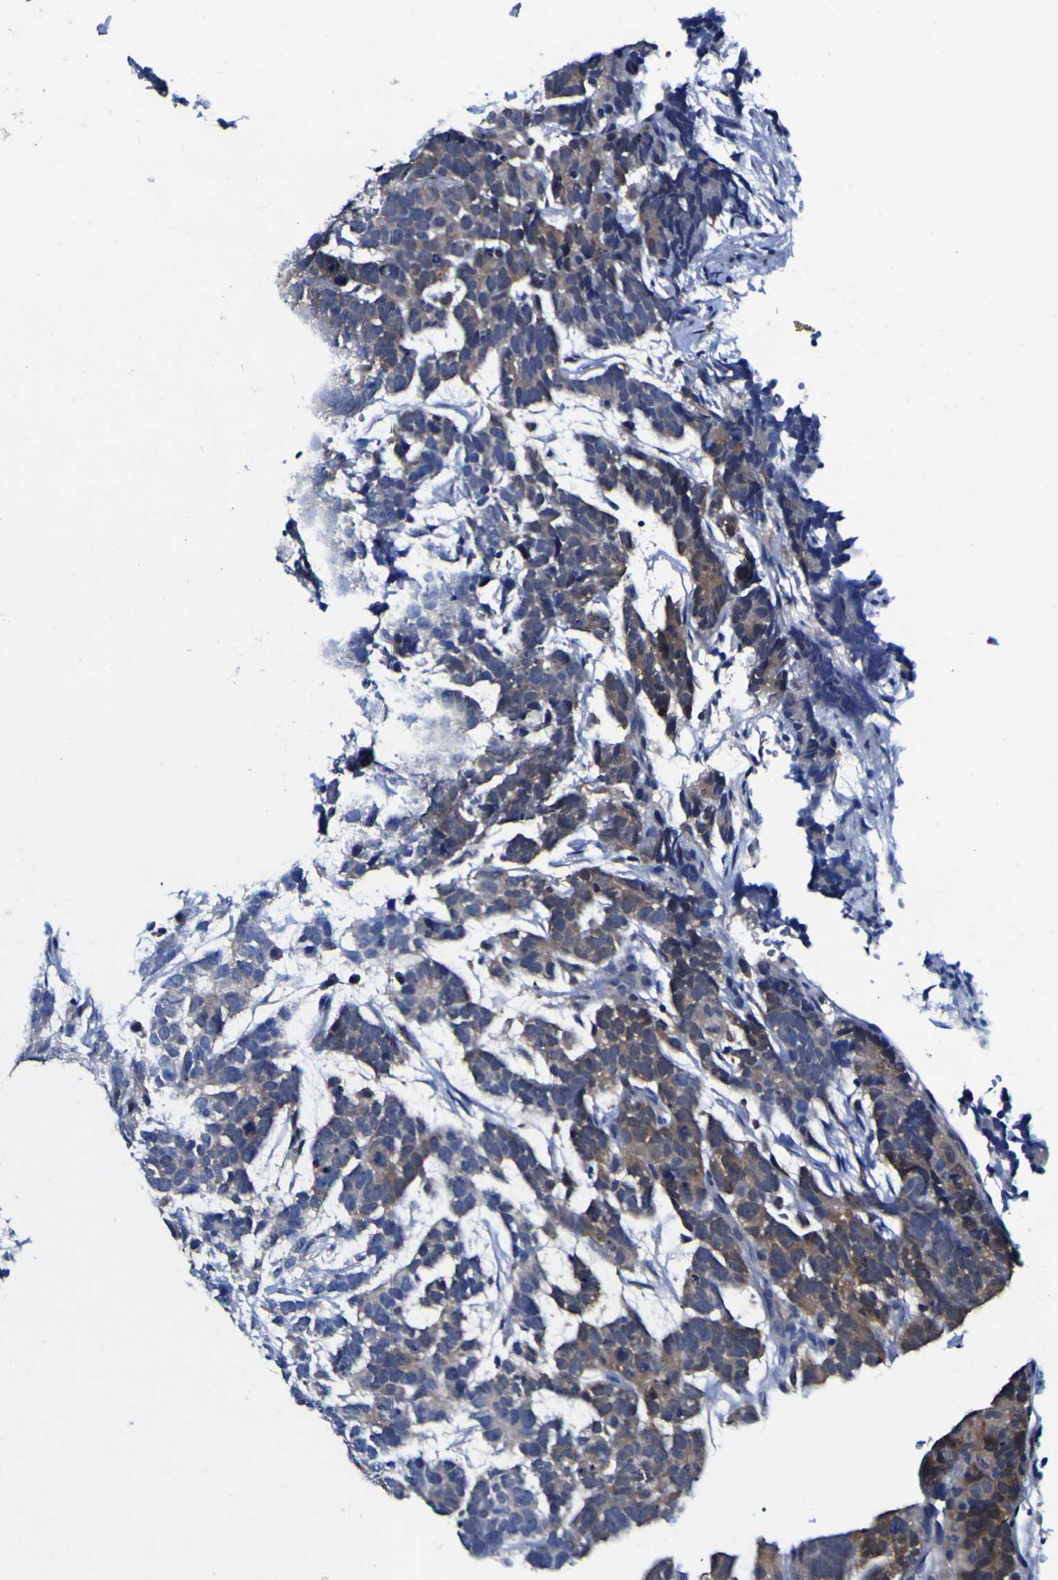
{"staining": {"intensity": "moderate", "quantity": "25%-75%", "location": "cytoplasmic/membranous"}, "tissue": "testis cancer", "cell_type": "Tumor cells", "image_type": "cancer", "snomed": [{"axis": "morphology", "description": "Carcinoma, Embryonal, NOS"}, {"axis": "topography", "description": "Testis"}], "caption": "This micrograph exhibits immunohistochemistry (IHC) staining of human embryonal carcinoma (testis), with medium moderate cytoplasmic/membranous positivity in about 25%-75% of tumor cells.", "gene": "CASP6", "patient": {"sex": "male", "age": 26}}